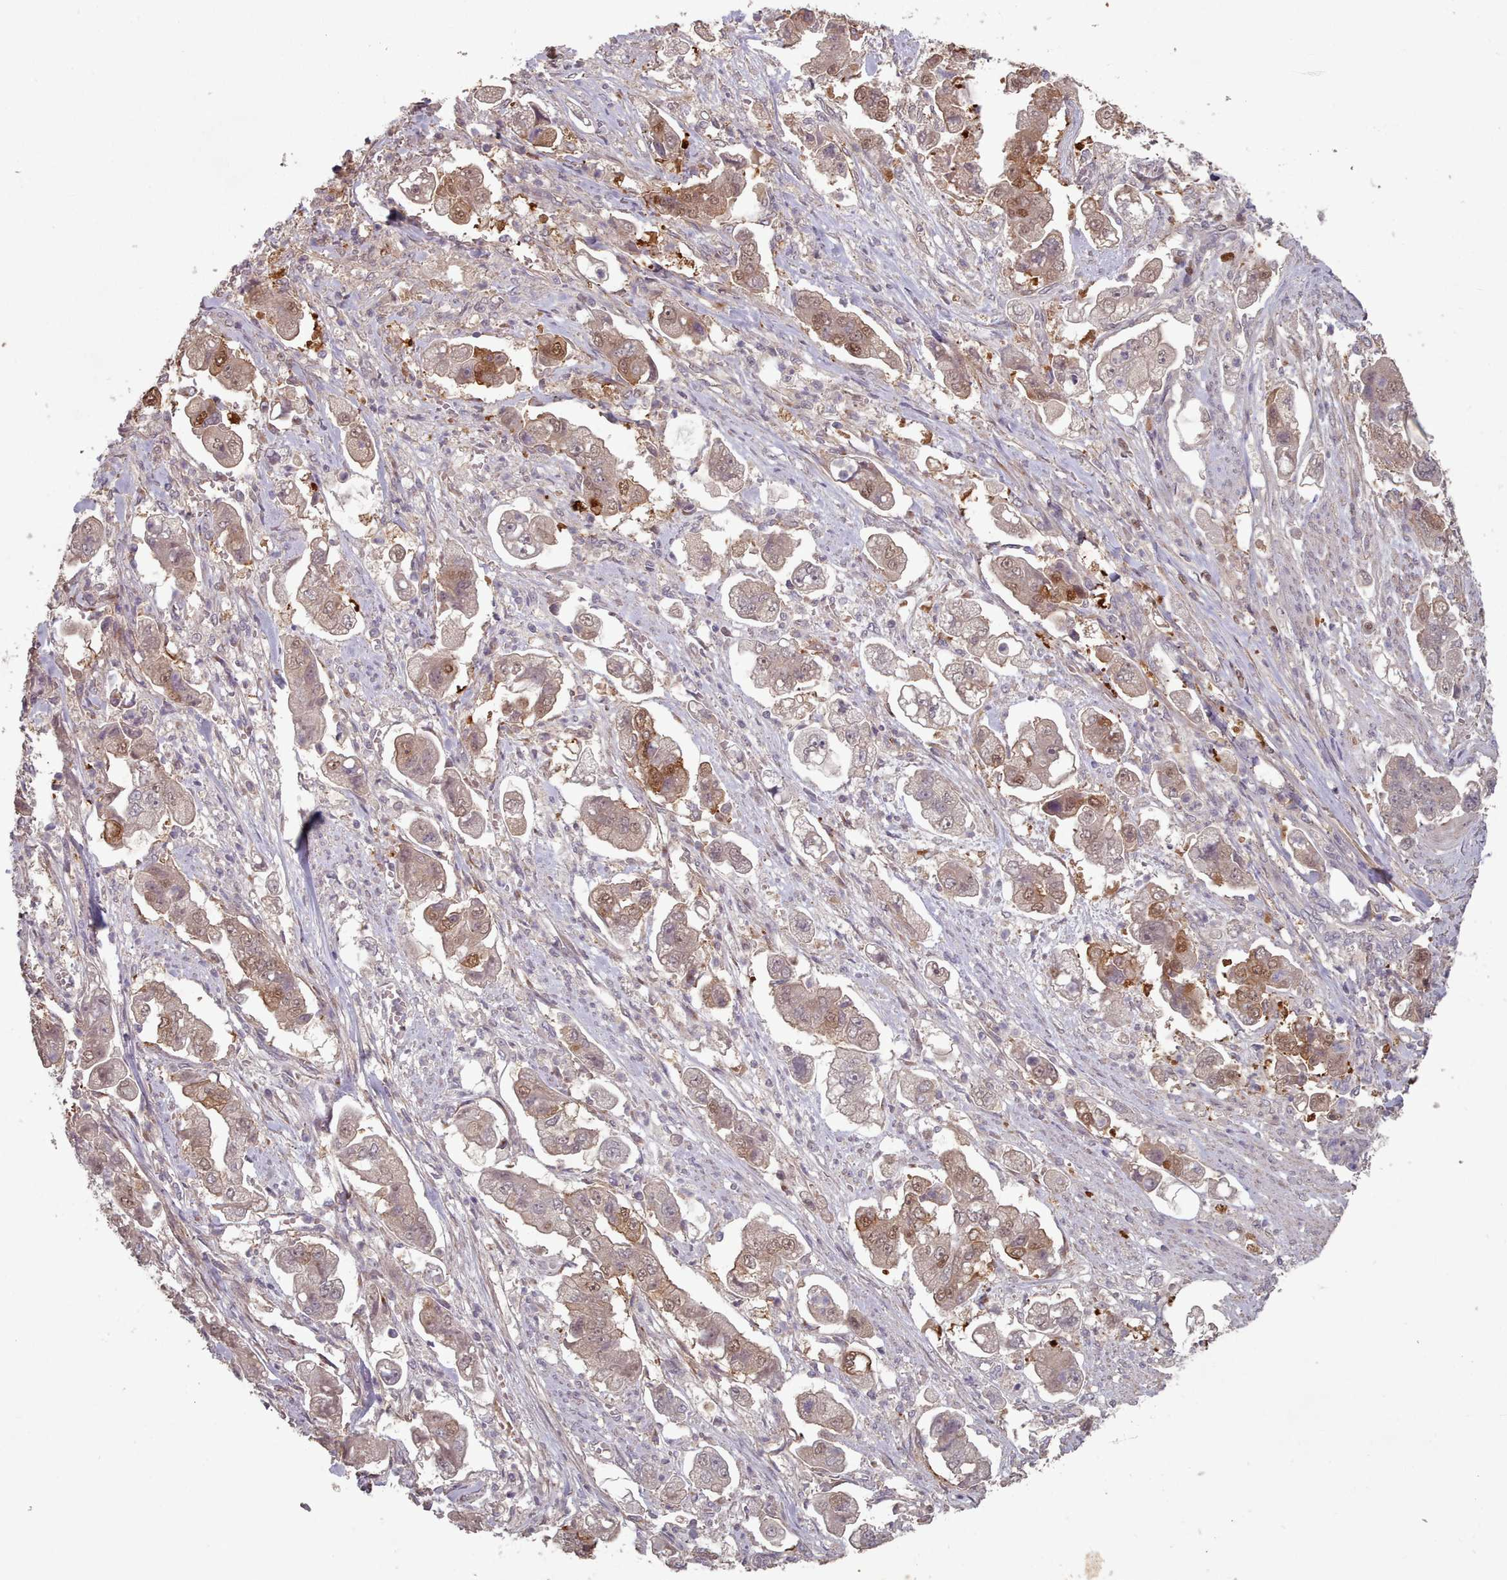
{"staining": {"intensity": "moderate", "quantity": "25%-75%", "location": "cytoplasmic/membranous,nuclear"}, "tissue": "stomach cancer", "cell_type": "Tumor cells", "image_type": "cancer", "snomed": [{"axis": "morphology", "description": "Adenocarcinoma, NOS"}, {"axis": "topography", "description": "Stomach"}], "caption": "About 25%-75% of tumor cells in human stomach adenocarcinoma exhibit moderate cytoplasmic/membranous and nuclear protein positivity as visualized by brown immunohistochemical staining.", "gene": "ERCC6L", "patient": {"sex": "male", "age": 62}}